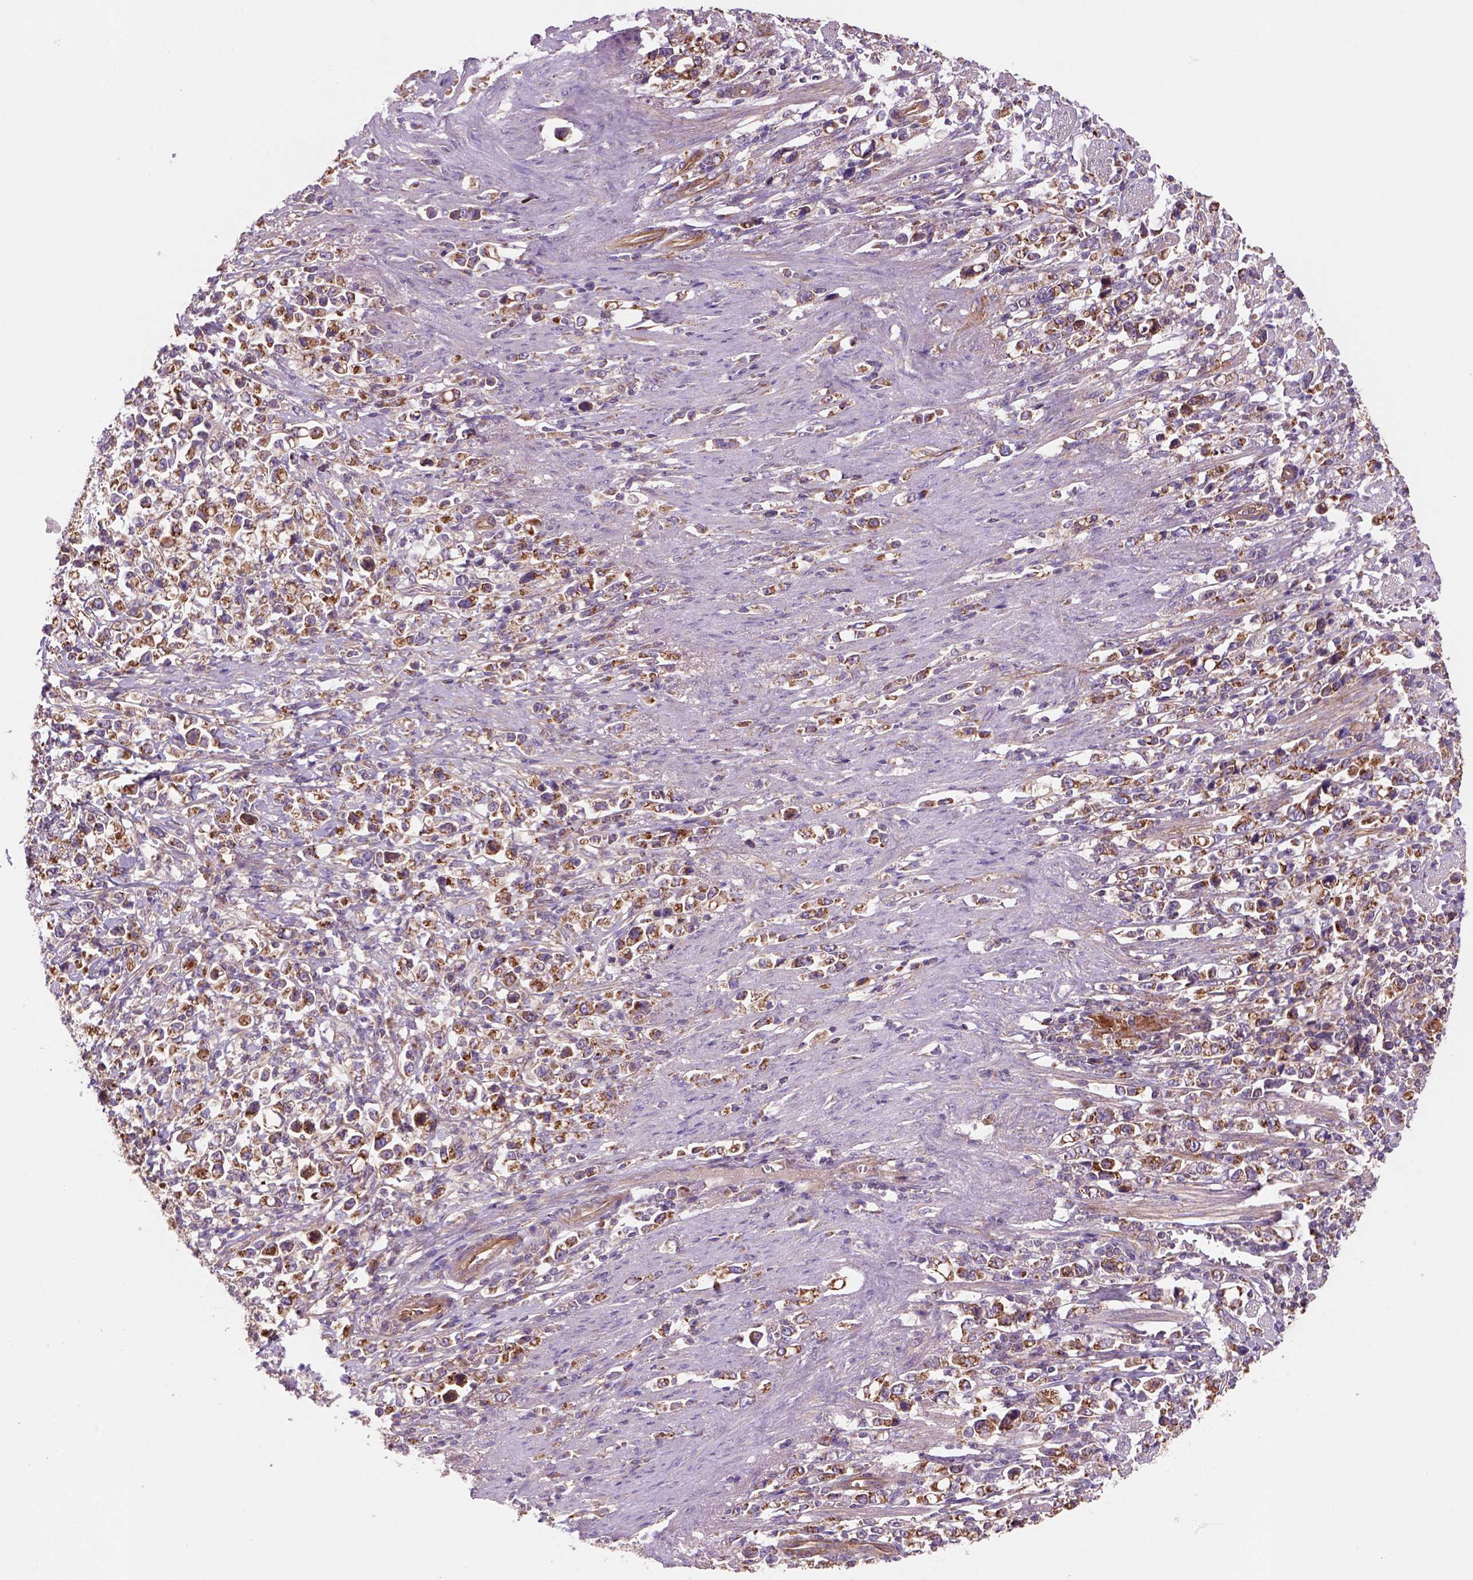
{"staining": {"intensity": "moderate", "quantity": "25%-75%", "location": "cytoplasmic/membranous"}, "tissue": "stomach cancer", "cell_type": "Tumor cells", "image_type": "cancer", "snomed": [{"axis": "morphology", "description": "Adenocarcinoma, NOS"}, {"axis": "topography", "description": "Stomach"}], "caption": "Stomach cancer (adenocarcinoma) stained with immunohistochemistry (IHC) exhibits moderate cytoplasmic/membranous positivity in approximately 25%-75% of tumor cells.", "gene": "WARS2", "patient": {"sex": "male", "age": 63}}